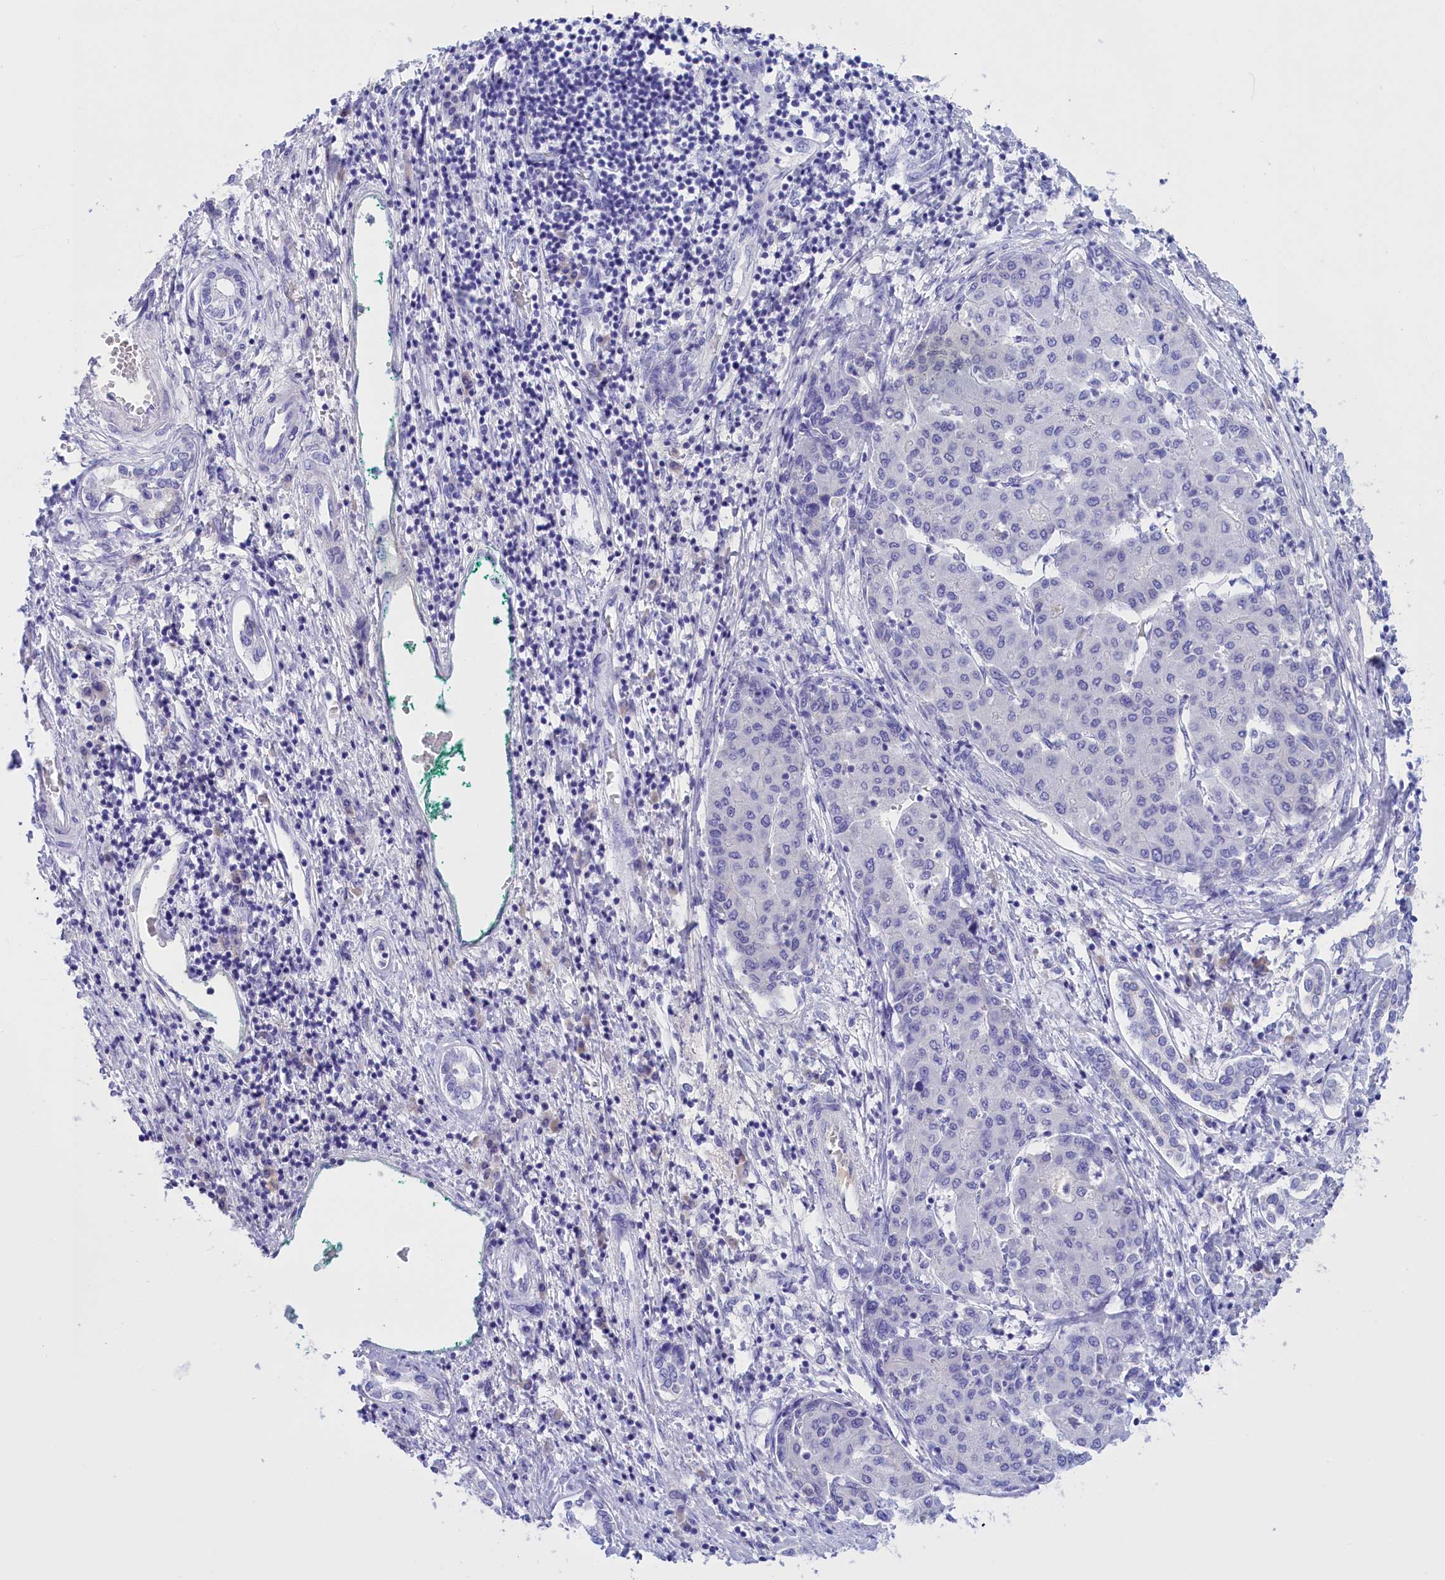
{"staining": {"intensity": "negative", "quantity": "none", "location": "none"}, "tissue": "liver cancer", "cell_type": "Tumor cells", "image_type": "cancer", "snomed": [{"axis": "morphology", "description": "Carcinoma, Hepatocellular, NOS"}, {"axis": "topography", "description": "Liver"}], "caption": "This histopathology image is of liver hepatocellular carcinoma stained with immunohistochemistry (IHC) to label a protein in brown with the nuclei are counter-stained blue. There is no positivity in tumor cells.", "gene": "PROK2", "patient": {"sex": "male", "age": 65}}